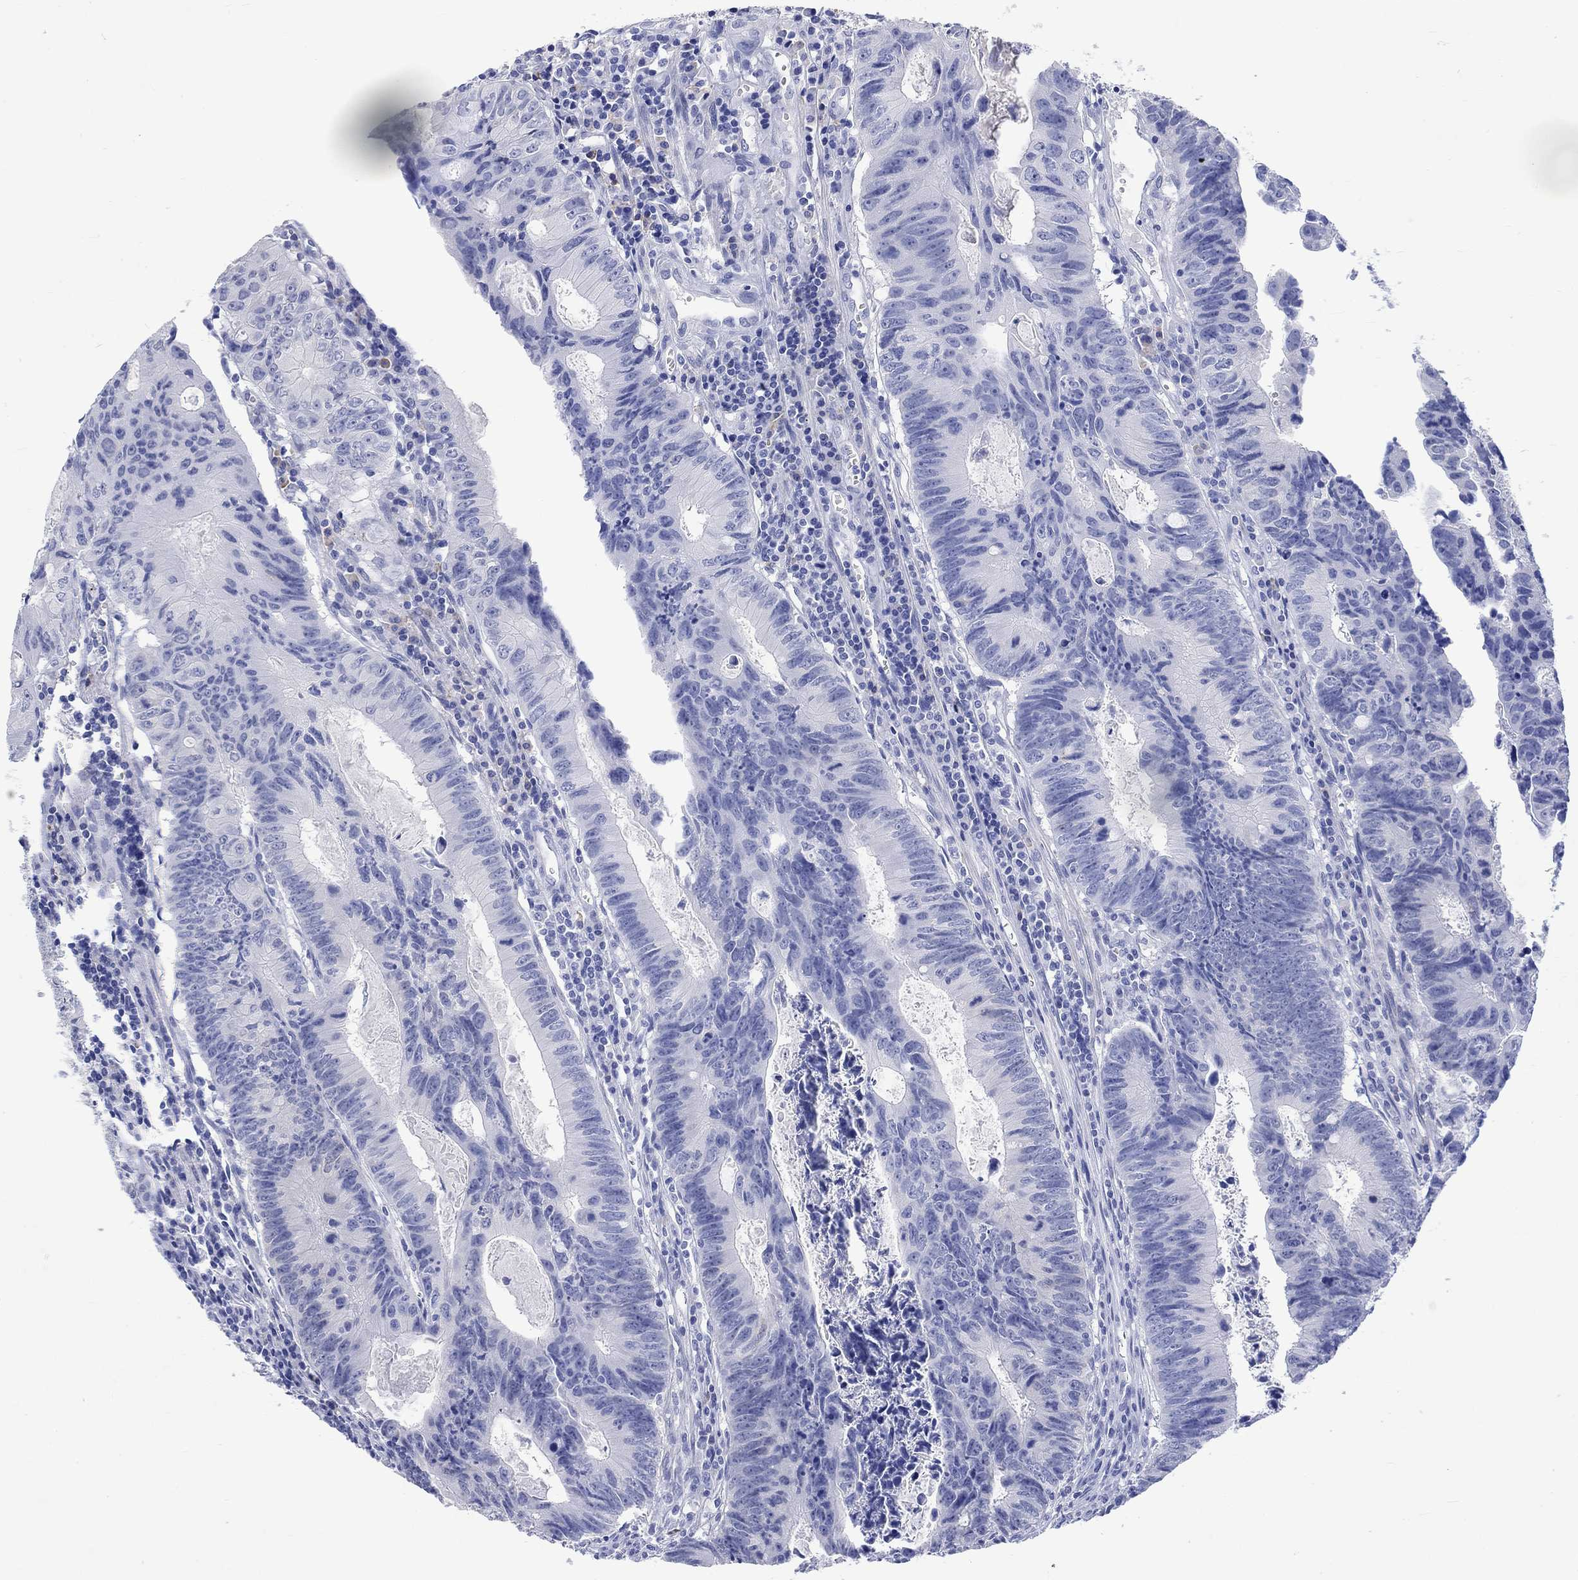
{"staining": {"intensity": "negative", "quantity": "none", "location": "none"}, "tissue": "colorectal cancer", "cell_type": "Tumor cells", "image_type": "cancer", "snomed": [{"axis": "morphology", "description": "Adenocarcinoma, NOS"}, {"axis": "topography", "description": "Colon"}], "caption": "Colorectal adenocarcinoma stained for a protein using immunohistochemistry (IHC) reveals no staining tumor cells.", "gene": "MSI1", "patient": {"sex": "female", "age": 87}}